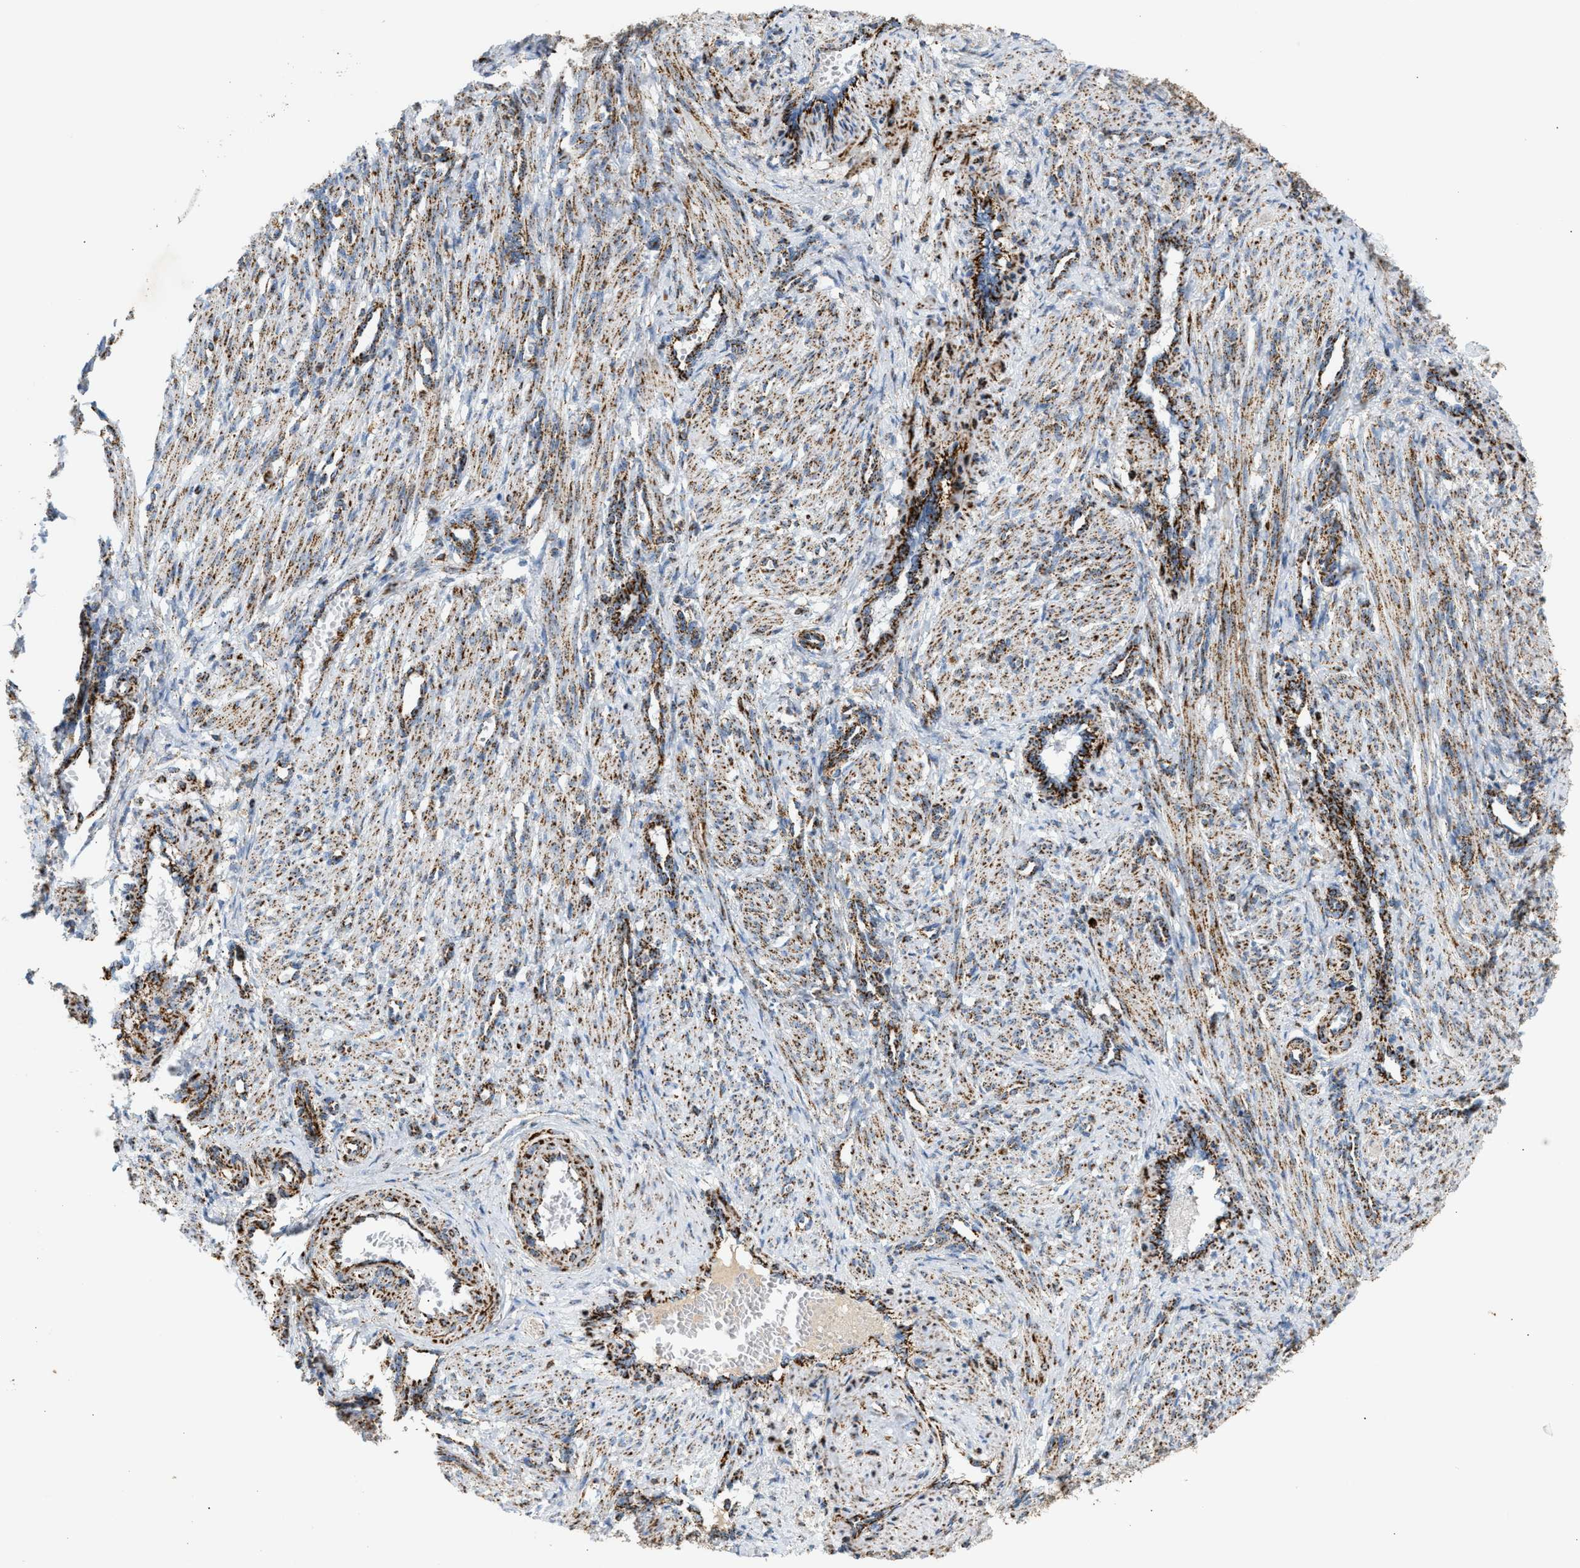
{"staining": {"intensity": "moderate", "quantity": ">75%", "location": "cytoplasmic/membranous"}, "tissue": "smooth muscle", "cell_type": "Smooth muscle cells", "image_type": "normal", "snomed": [{"axis": "morphology", "description": "Normal tissue, NOS"}, {"axis": "topography", "description": "Endometrium"}], "caption": "Protein expression analysis of normal human smooth muscle reveals moderate cytoplasmic/membranous positivity in approximately >75% of smooth muscle cells. The protein is stained brown, and the nuclei are stained in blue (DAB IHC with brightfield microscopy, high magnification).", "gene": "OGDH", "patient": {"sex": "female", "age": 33}}